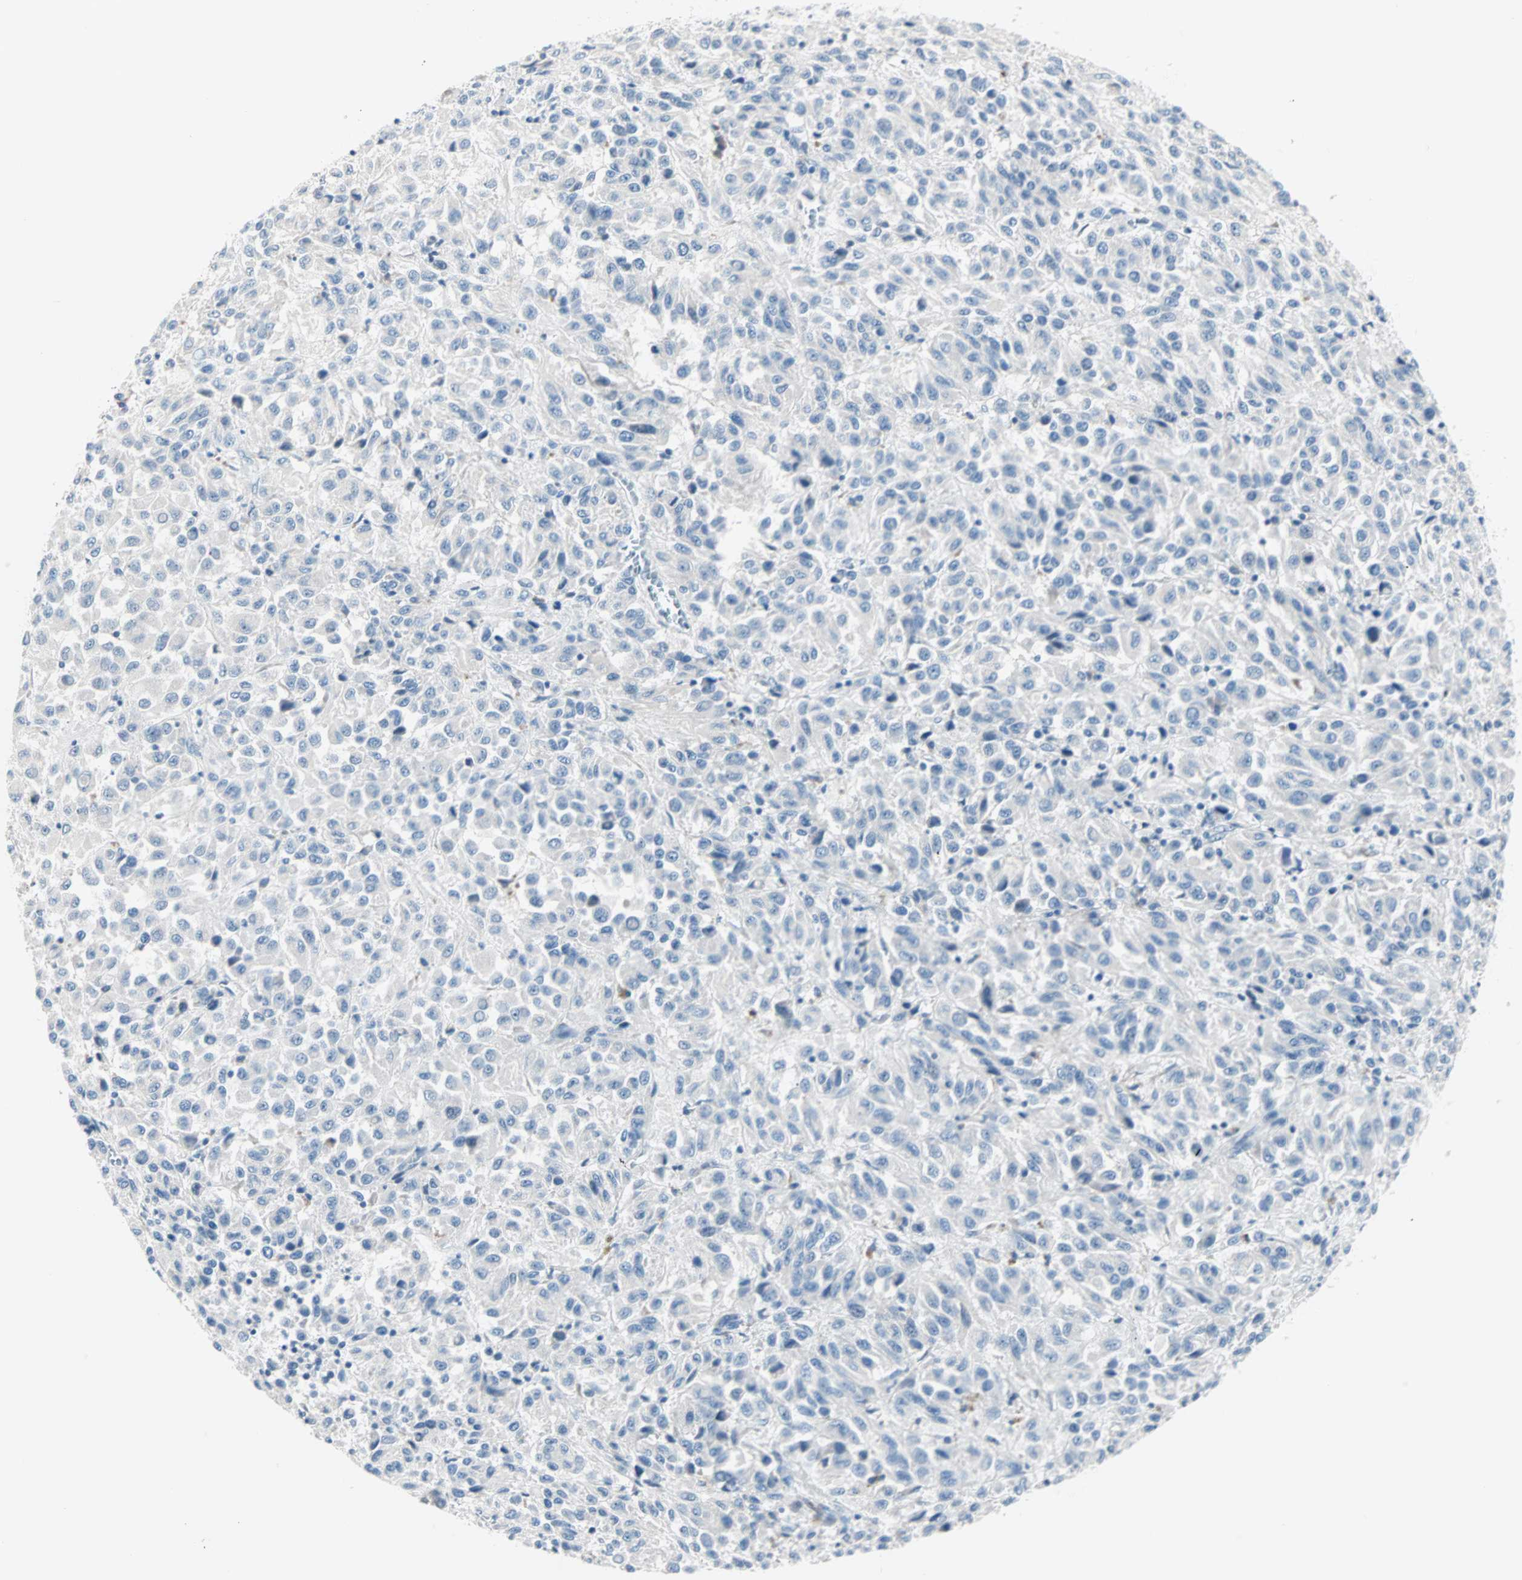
{"staining": {"intensity": "negative", "quantity": "none", "location": "none"}, "tissue": "melanoma", "cell_type": "Tumor cells", "image_type": "cancer", "snomed": [{"axis": "morphology", "description": "Malignant melanoma, Metastatic site"}, {"axis": "topography", "description": "Lung"}], "caption": "Immunohistochemistry photomicrograph of melanoma stained for a protein (brown), which exhibits no positivity in tumor cells.", "gene": "NEFH", "patient": {"sex": "male", "age": 64}}